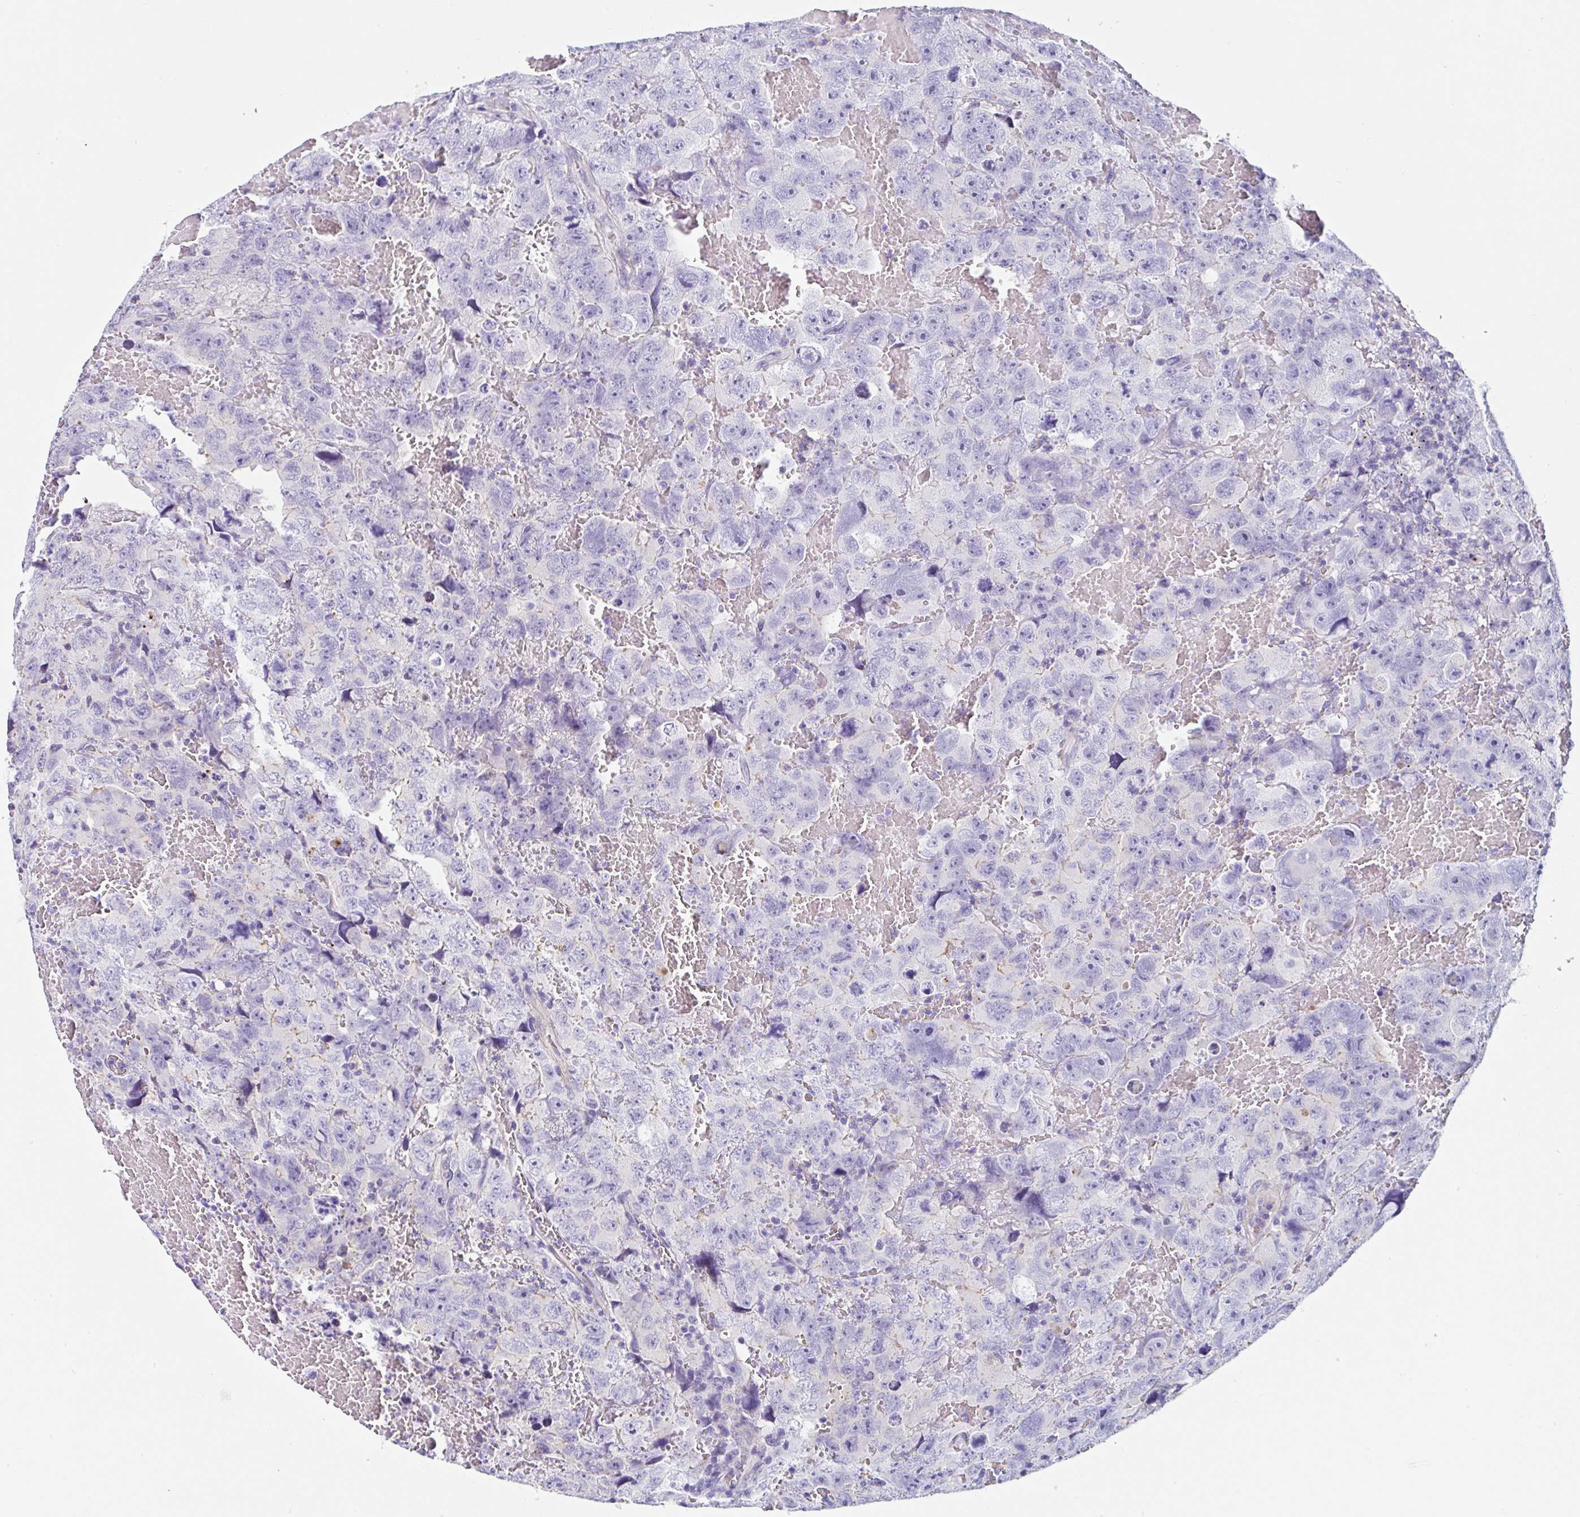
{"staining": {"intensity": "negative", "quantity": "none", "location": "none"}, "tissue": "testis cancer", "cell_type": "Tumor cells", "image_type": "cancer", "snomed": [{"axis": "morphology", "description": "Carcinoma, Embryonal, NOS"}, {"axis": "topography", "description": "Testis"}], "caption": "Tumor cells show no significant protein staining in testis cancer (embryonal carcinoma).", "gene": "PPFIA4", "patient": {"sex": "male", "age": 45}}